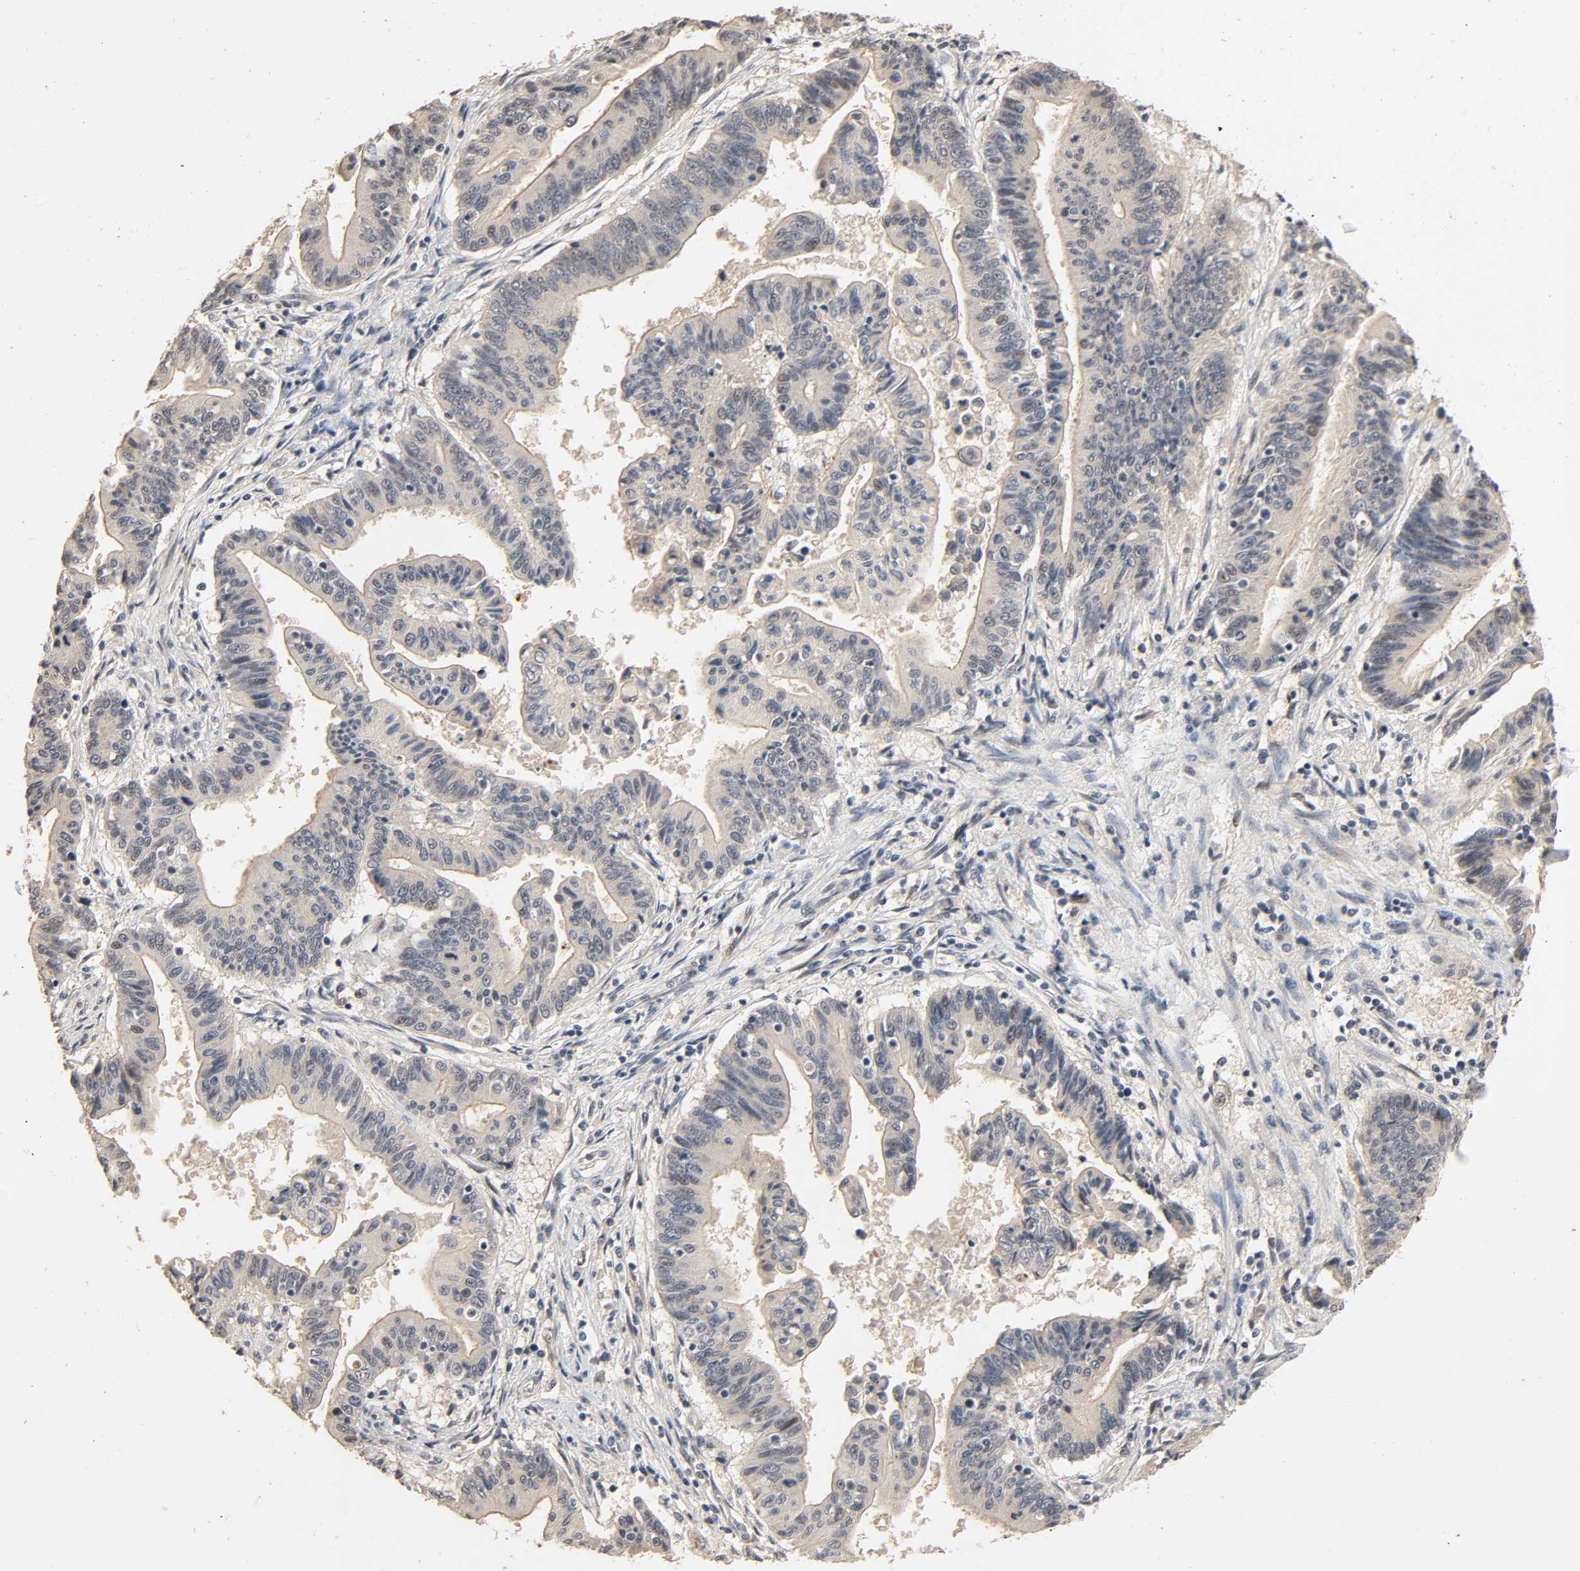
{"staining": {"intensity": "negative", "quantity": "none", "location": "none"}, "tissue": "pancreatic cancer", "cell_type": "Tumor cells", "image_type": "cancer", "snomed": [{"axis": "morphology", "description": "Adenocarcinoma, NOS"}, {"axis": "topography", "description": "Pancreas"}], "caption": "Tumor cells show no significant staining in pancreatic cancer (adenocarcinoma).", "gene": "MAGEA8", "patient": {"sex": "female", "age": 48}}